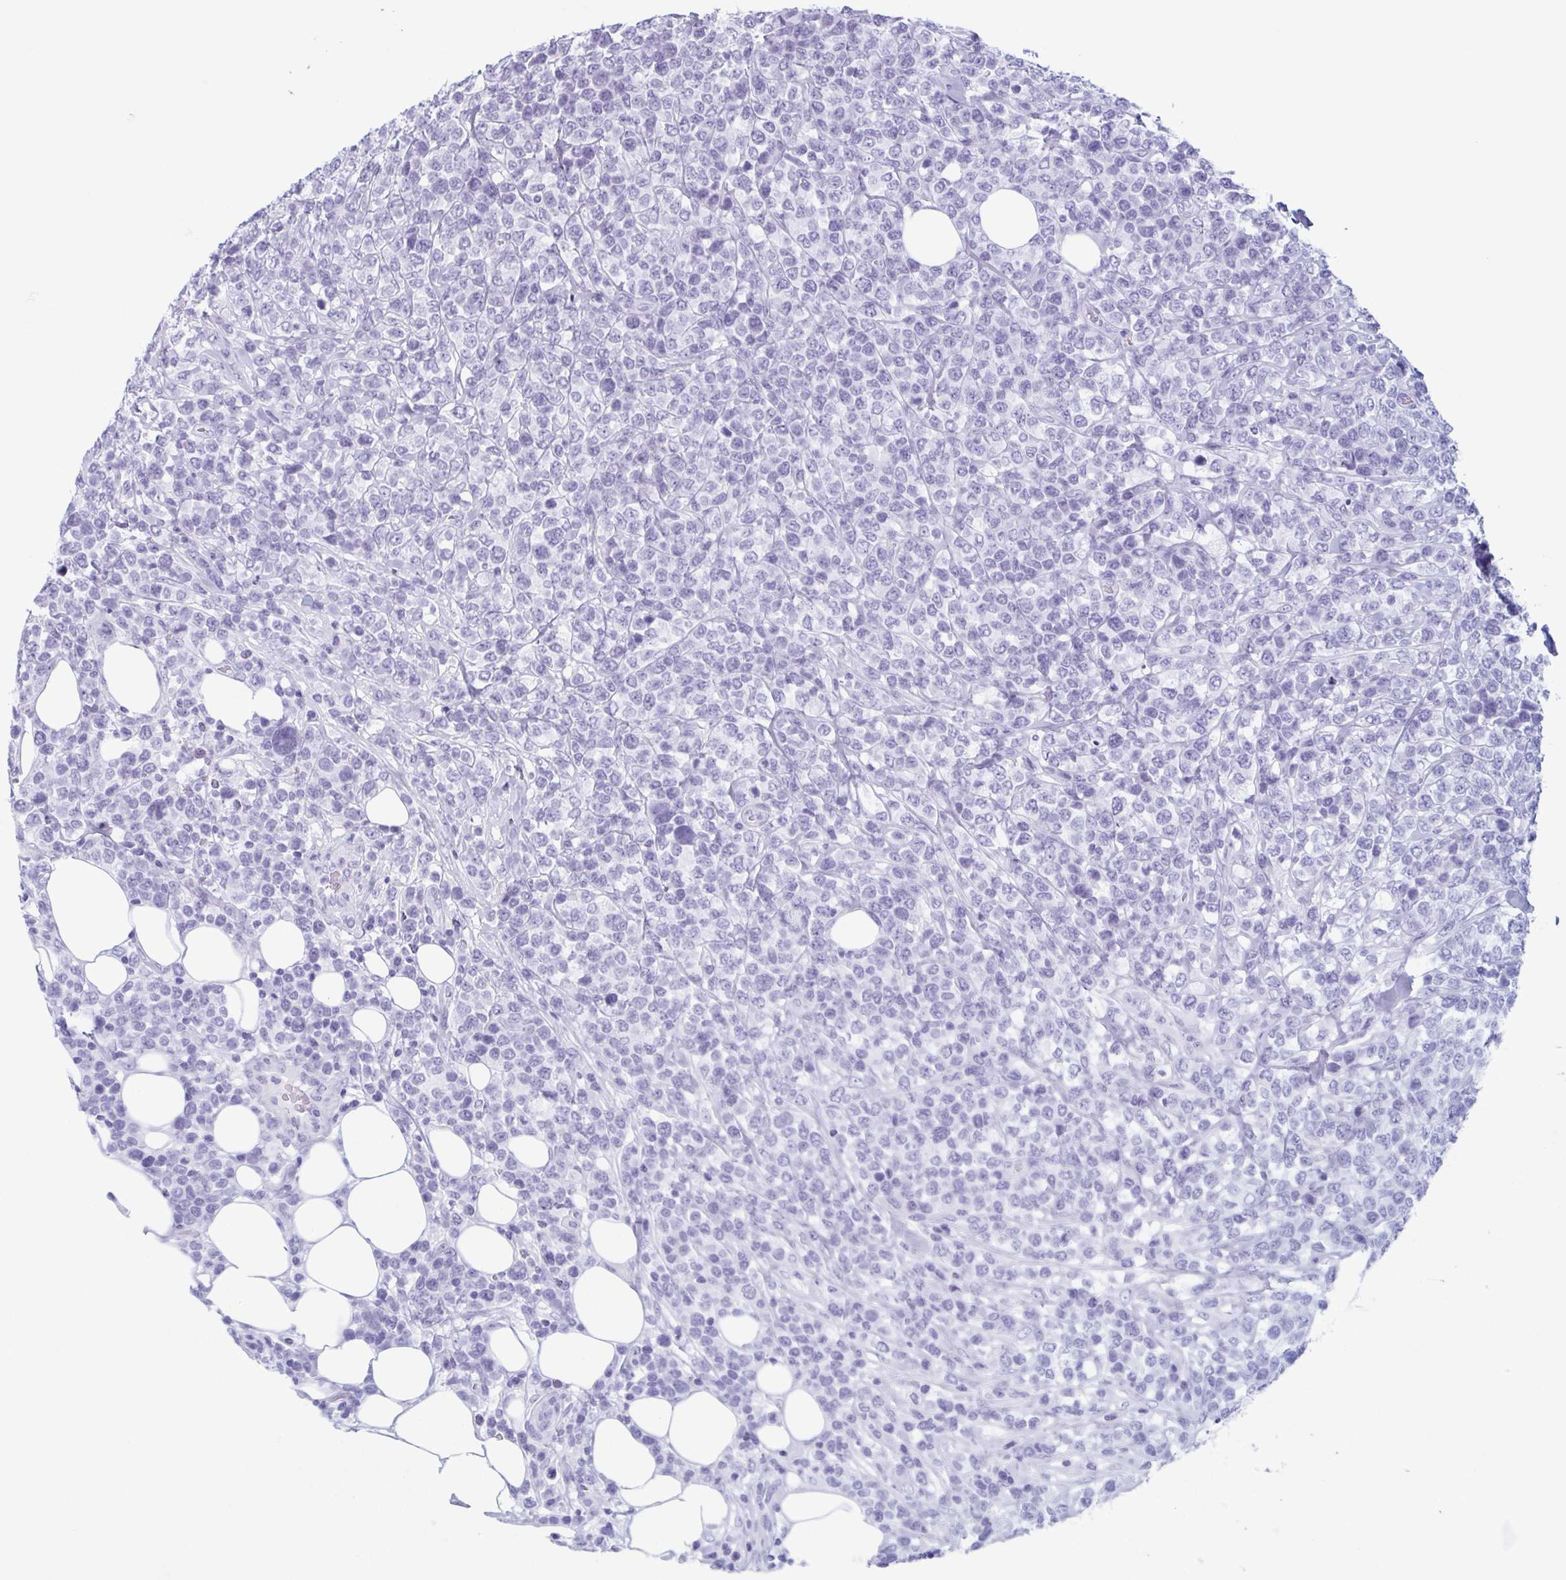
{"staining": {"intensity": "negative", "quantity": "none", "location": "none"}, "tissue": "lymphoma", "cell_type": "Tumor cells", "image_type": "cancer", "snomed": [{"axis": "morphology", "description": "Malignant lymphoma, non-Hodgkin's type, High grade"}, {"axis": "topography", "description": "Soft tissue"}], "caption": "Immunohistochemical staining of lymphoma displays no significant expression in tumor cells.", "gene": "ENKUR", "patient": {"sex": "female", "age": 56}}